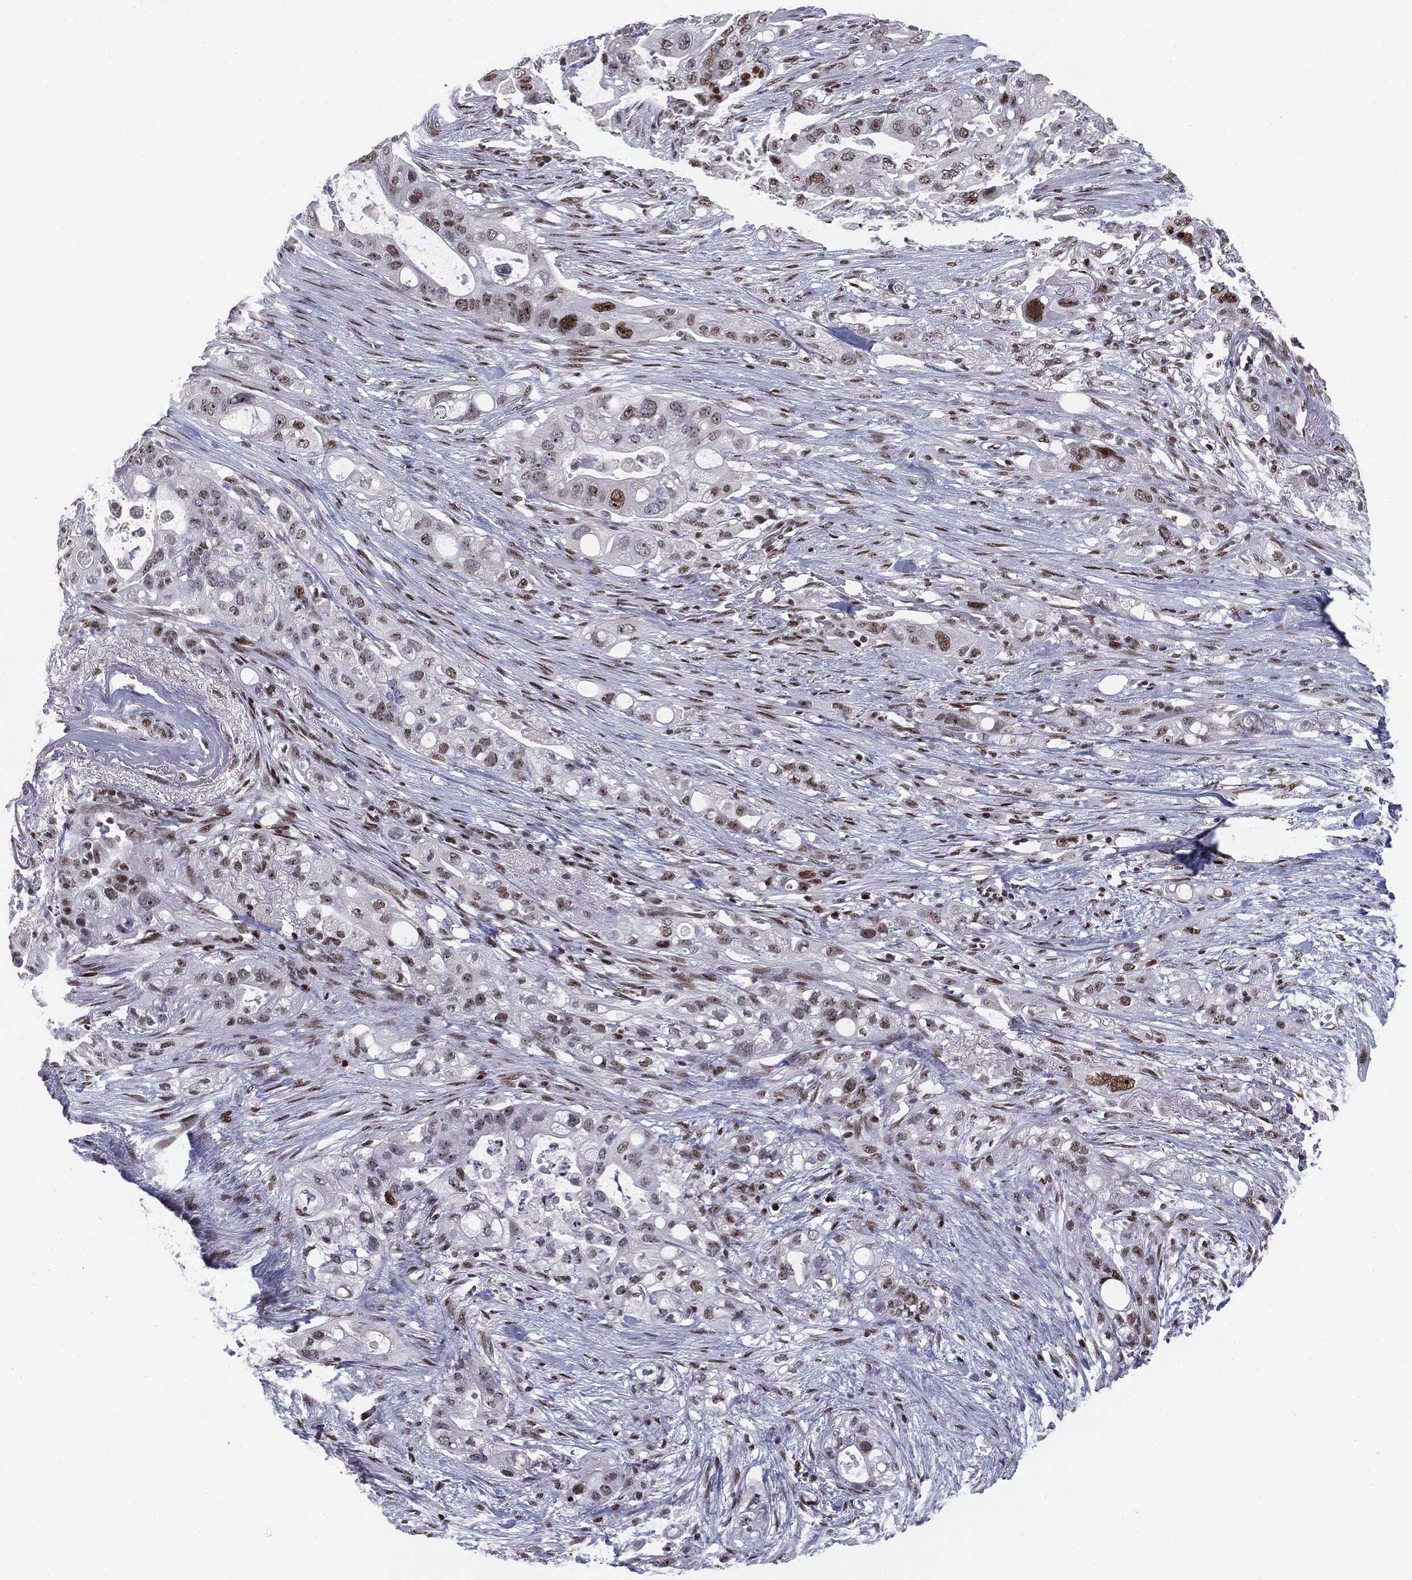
{"staining": {"intensity": "strong", "quantity": "<25%", "location": "nuclear"}, "tissue": "pancreatic cancer", "cell_type": "Tumor cells", "image_type": "cancer", "snomed": [{"axis": "morphology", "description": "Adenocarcinoma, NOS"}, {"axis": "topography", "description": "Pancreas"}], "caption": "Adenocarcinoma (pancreatic) stained with DAB IHC exhibits medium levels of strong nuclear positivity in approximately <25% of tumor cells. Nuclei are stained in blue.", "gene": "MDC1", "patient": {"sex": "female", "age": 72}}